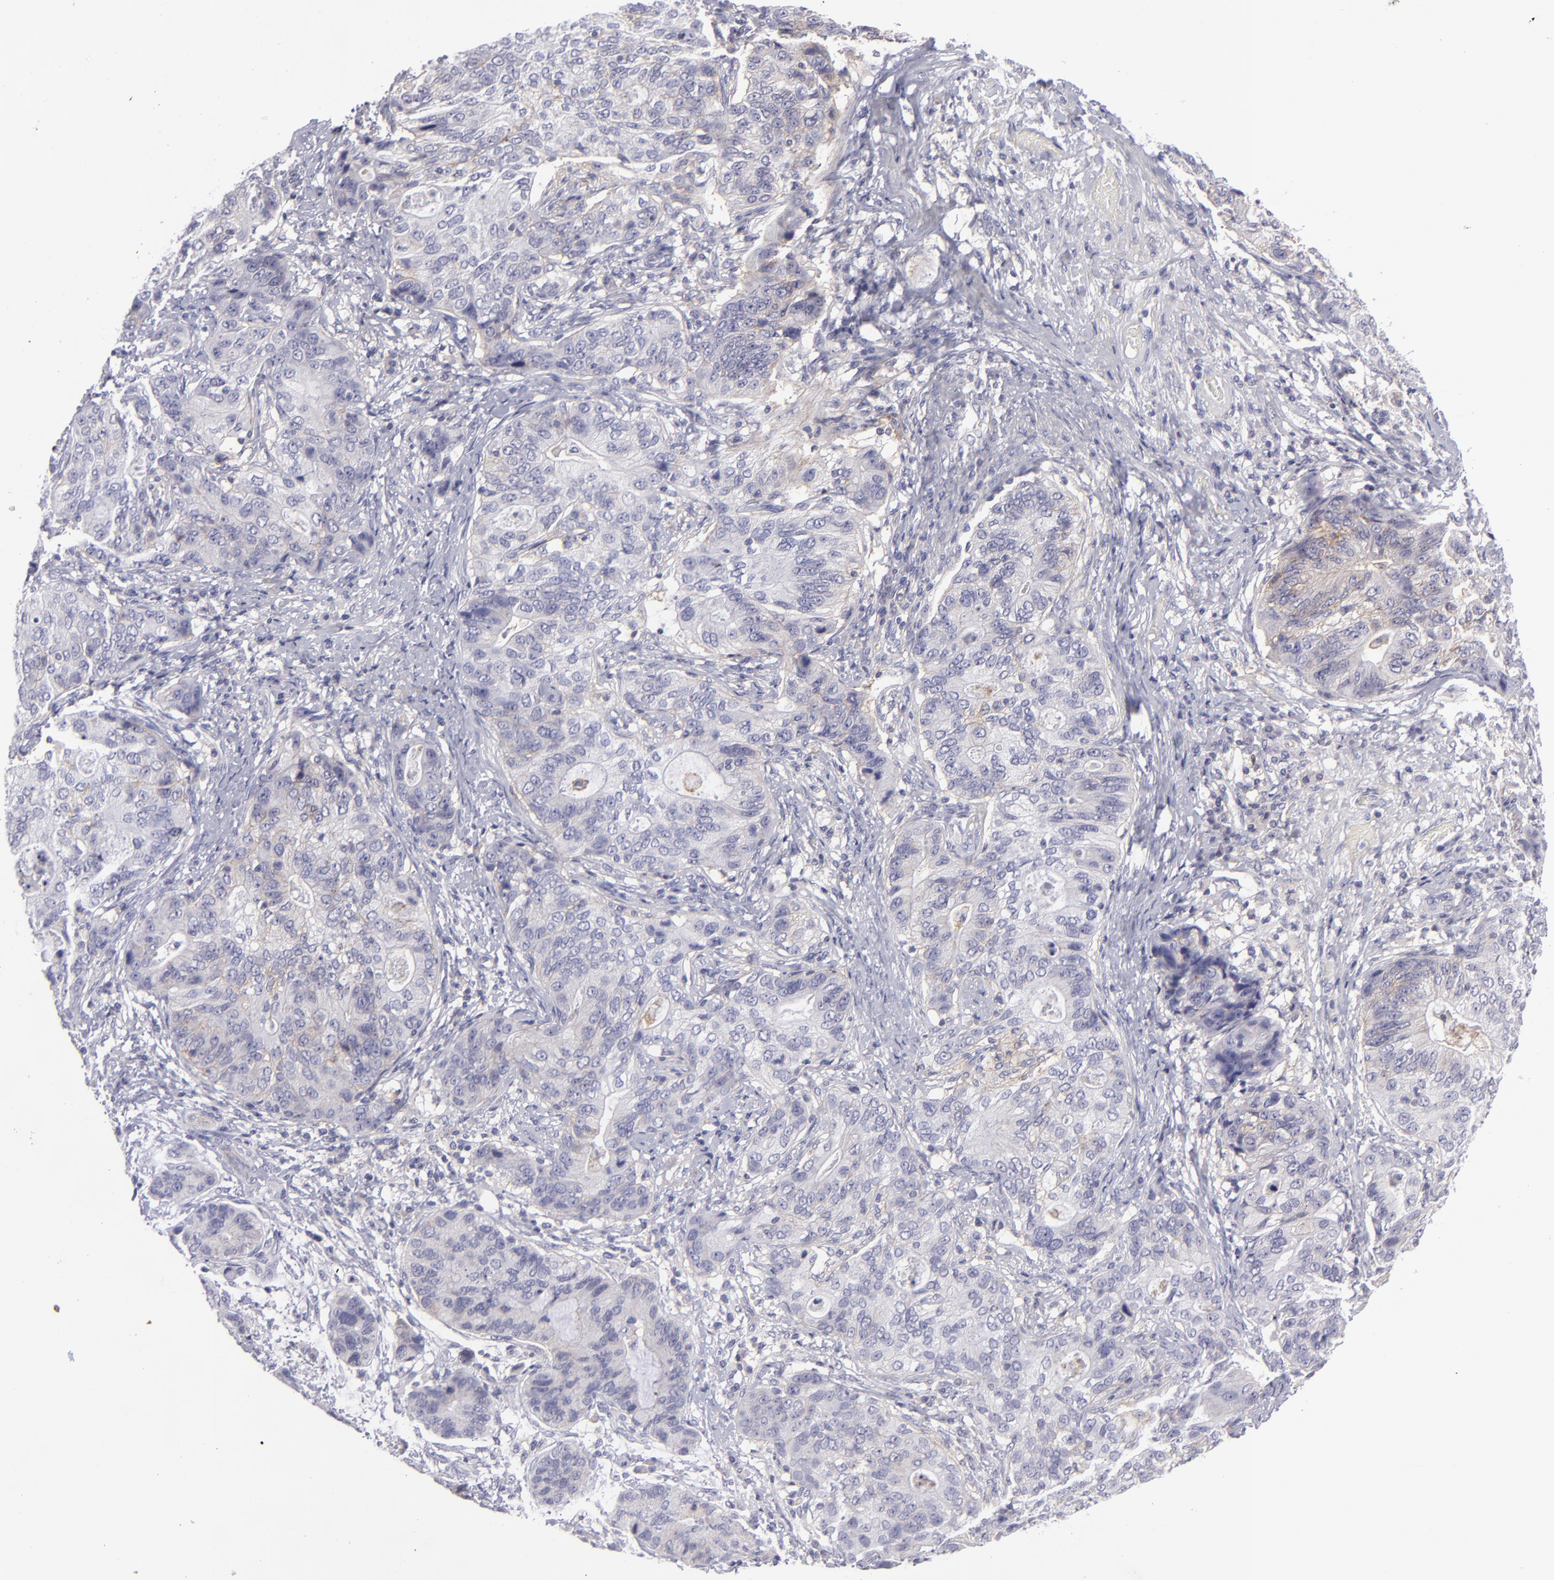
{"staining": {"intensity": "moderate", "quantity": "25%-75%", "location": "cytoplasmic/membranous"}, "tissue": "stomach cancer", "cell_type": "Tumor cells", "image_type": "cancer", "snomed": [{"axis": "morphology", "description": "Adenocarcinoma, NOS"}, {"axis": "topography", "description": "Esophagus"}, {"axis": "topography", "description": "Stomach"}], "caption": "IHC photomicrograph of neoplastic tissue: stomach adenocarcinoma stained using immunohistochemistry (IHC) exhibits medium levels of moderate protein expression localized specifically in the cytoplasmic/membranous of tumor cells, appearing as a cytoplasmic/membranous brown color.", "gene": "BSG", "patient": {"sex": "male", "age": 74}}